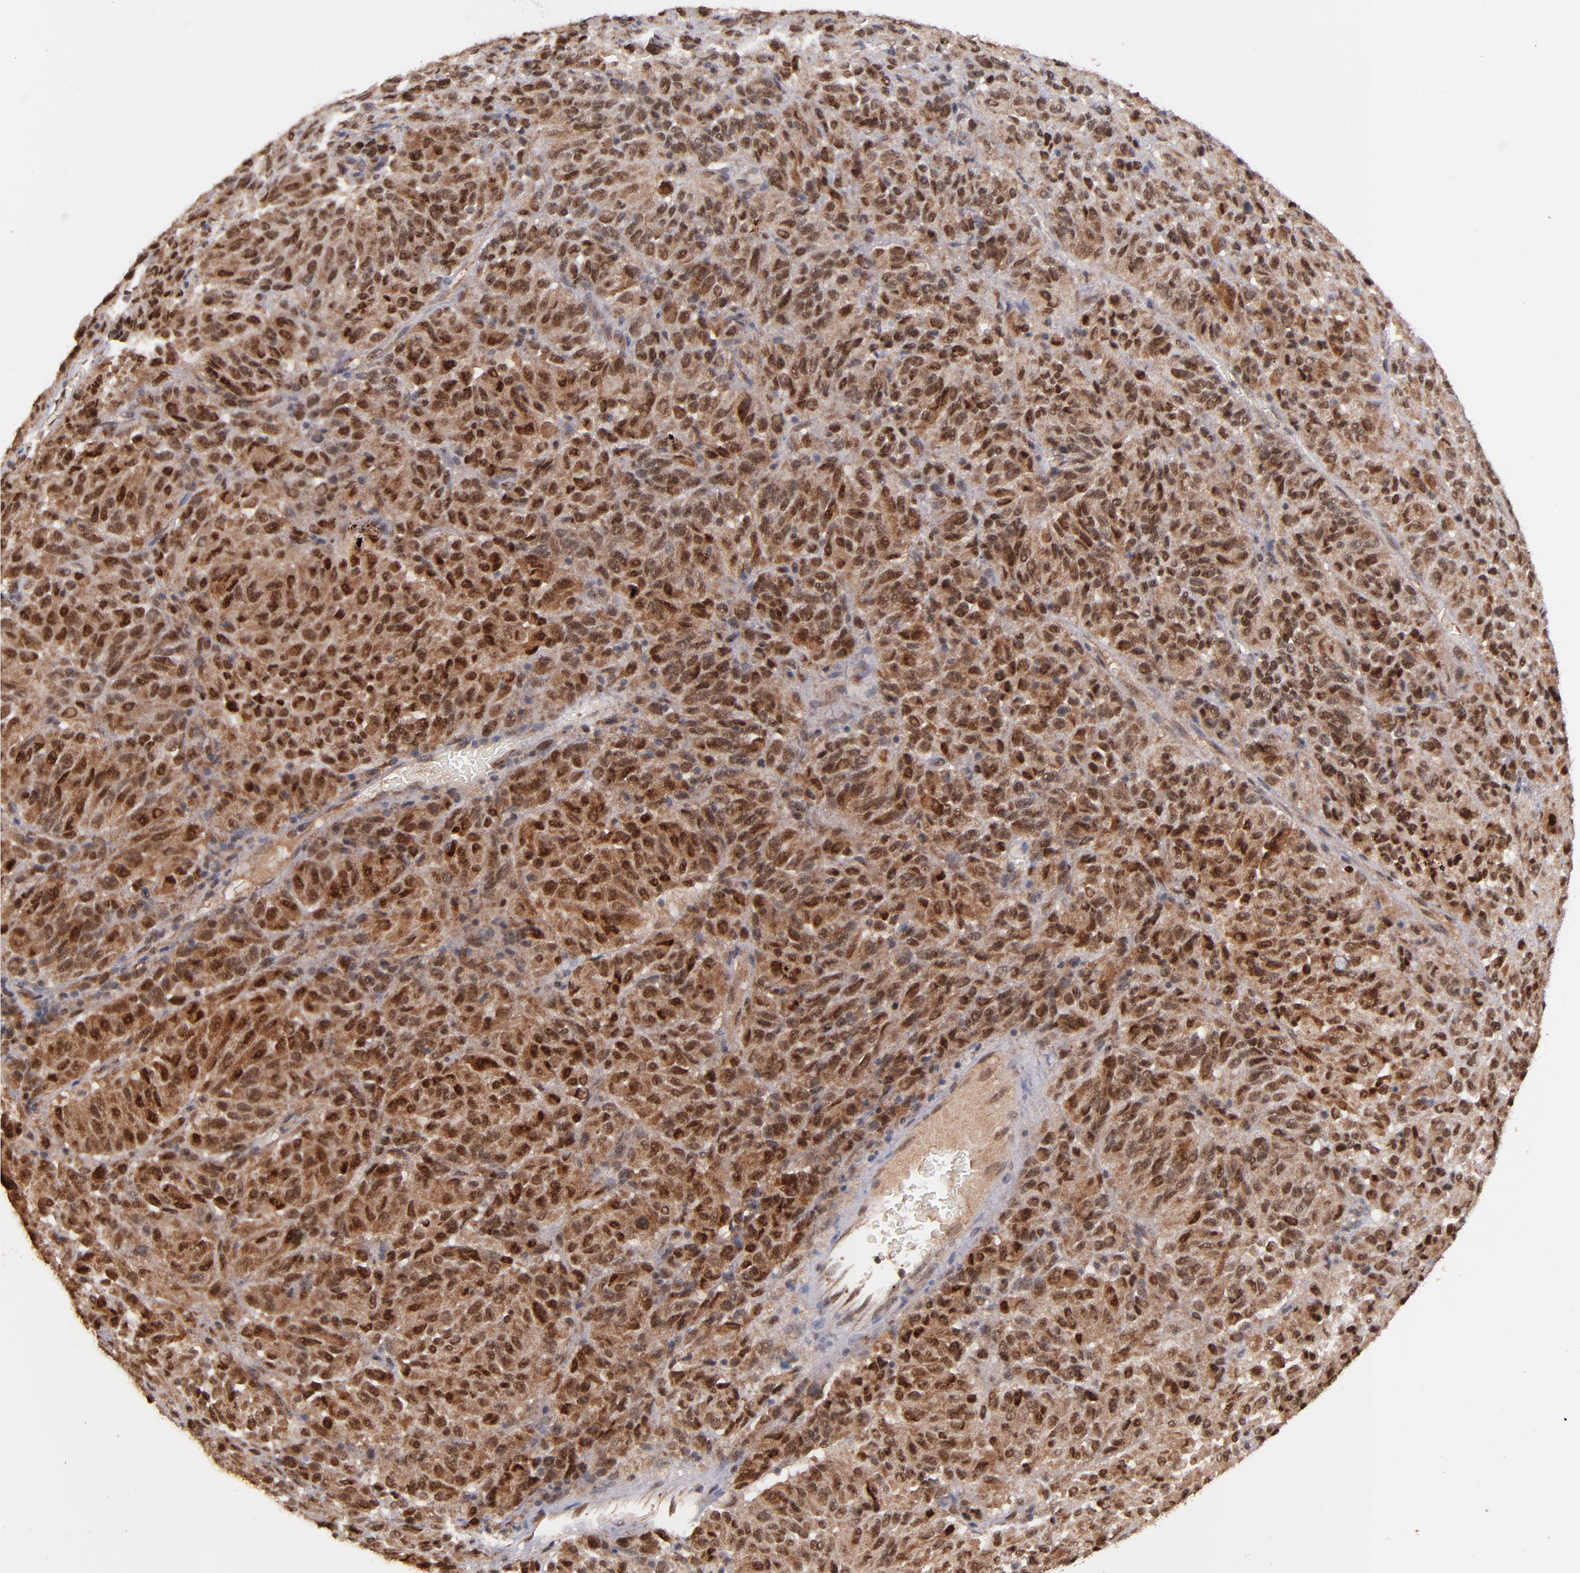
{"staining": {"intensity": "strong", "quantity": ">75%", "location": "cytoplasmic/membranous,nuclear"}, "tissue": "melanoma", "cell_type": "Tumor cells", "image_type": "cancer", "snomed": [{"axis": "morphology", "description": "Malignant melanoma, Metastatic site"}, {"axis": "topography", "description": "Lung"}], "caption": "Malignant melanoma (metastatic site) stained for a protein reveals strong cytoplasmic/membranous and nuclear positivity in tumor cells. Immunohistochemistry stains the protein in brown and the nuclei are stained blue.", "gene": "EAPP", "patient": {"sex": "male", "age": 64}}